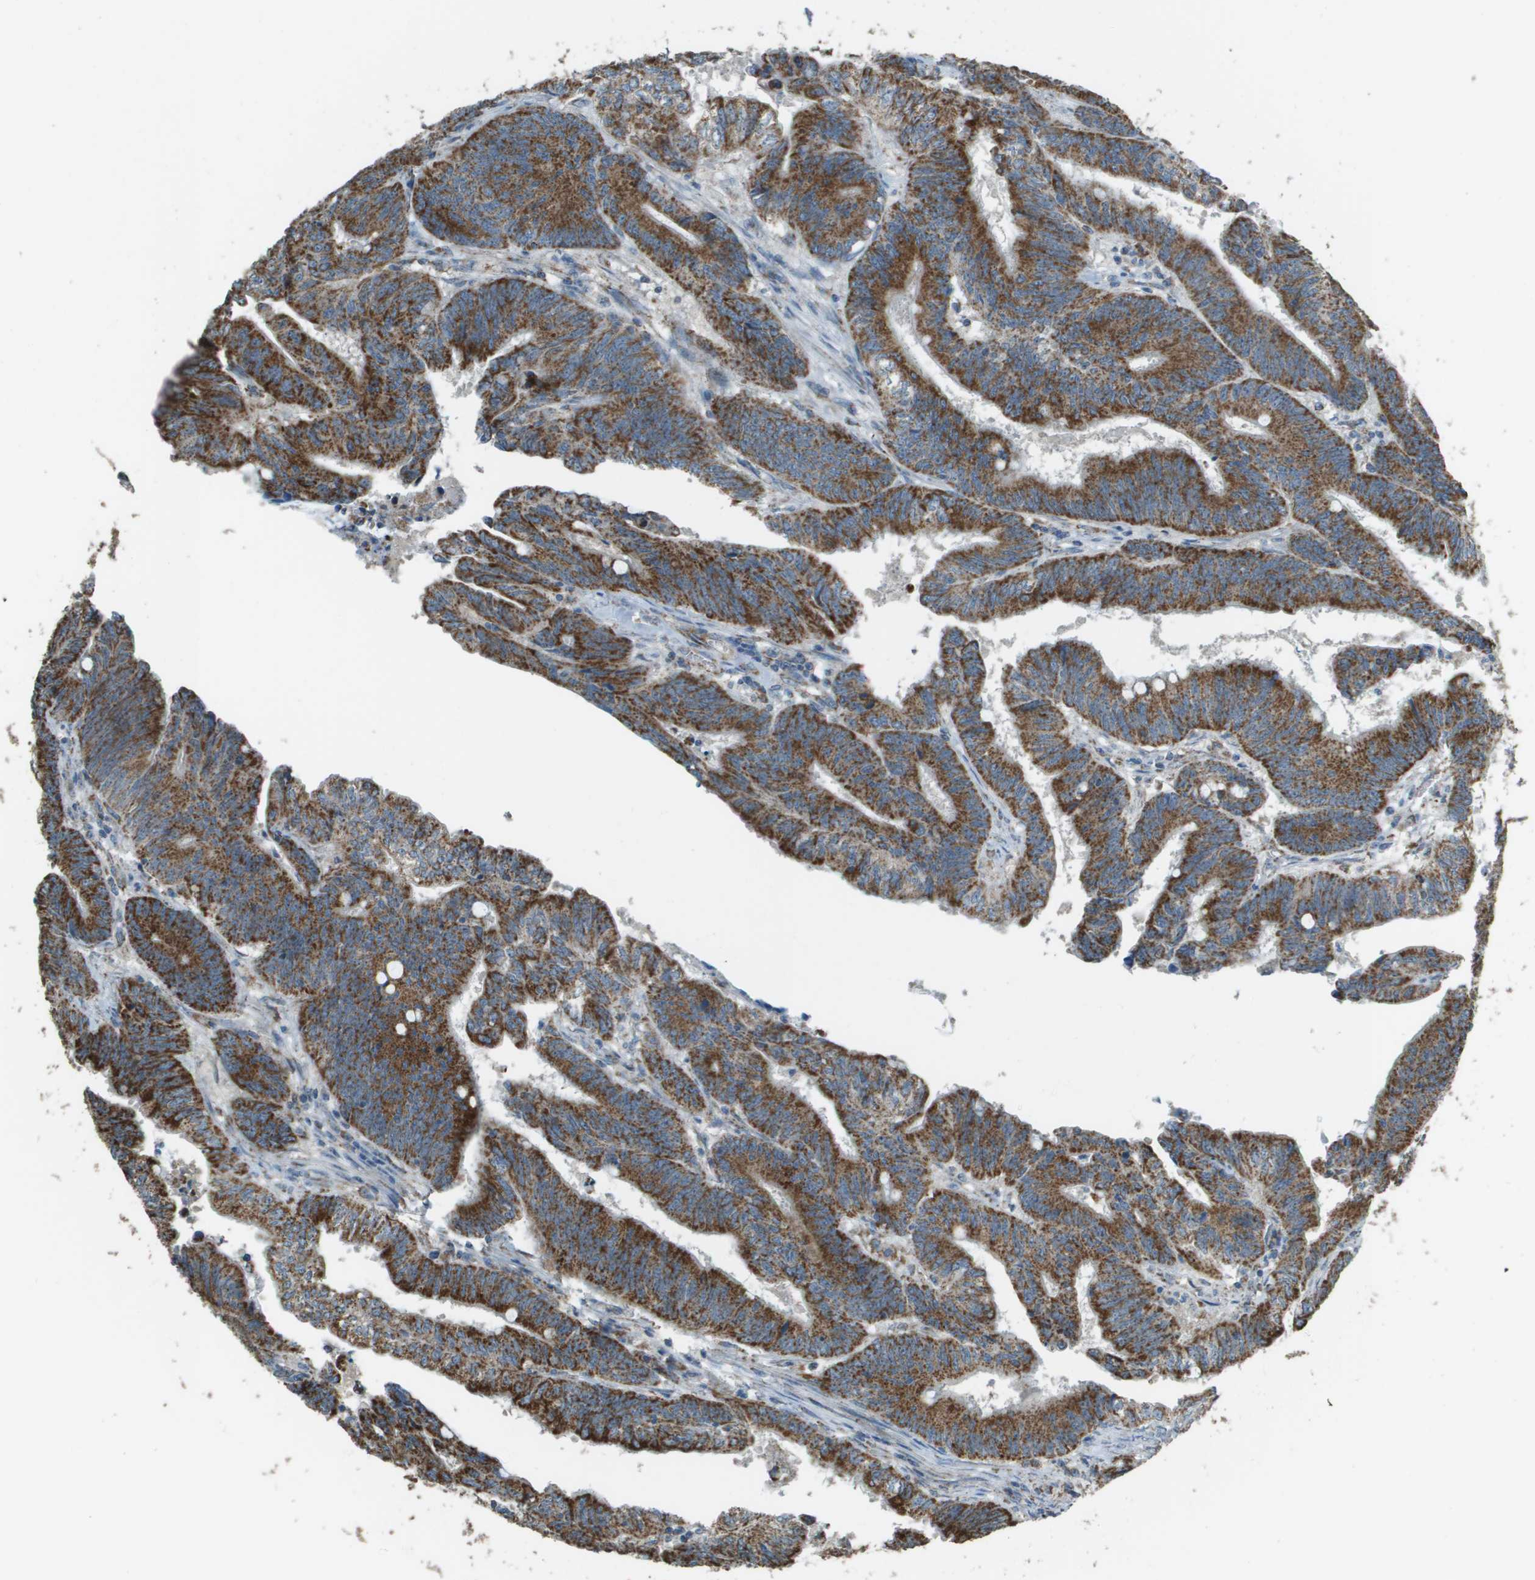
{"staining": {"intensity": "strong", "quantity": ">75%", "location": "cytoplasmic/membranous"}, "tissue": "colorectal cancer", "cell_type": "Tumor cells", "image_type": "cancer", "snomed": [{"axis": "morphology", "description": "Adenocarcinoma, NOS"}, {"axis": "topography", "description": "Colon"}], "caption": "Protein staining demonstrates strong cytoplasmic/membranous staining in approximately >75% of tumor cells in colorectal cancer. Ihc stains the protein of interest in brown and the nuclei are stained blue.", "gene": "FH", "patient": {"sex": "male", "age": 45}}